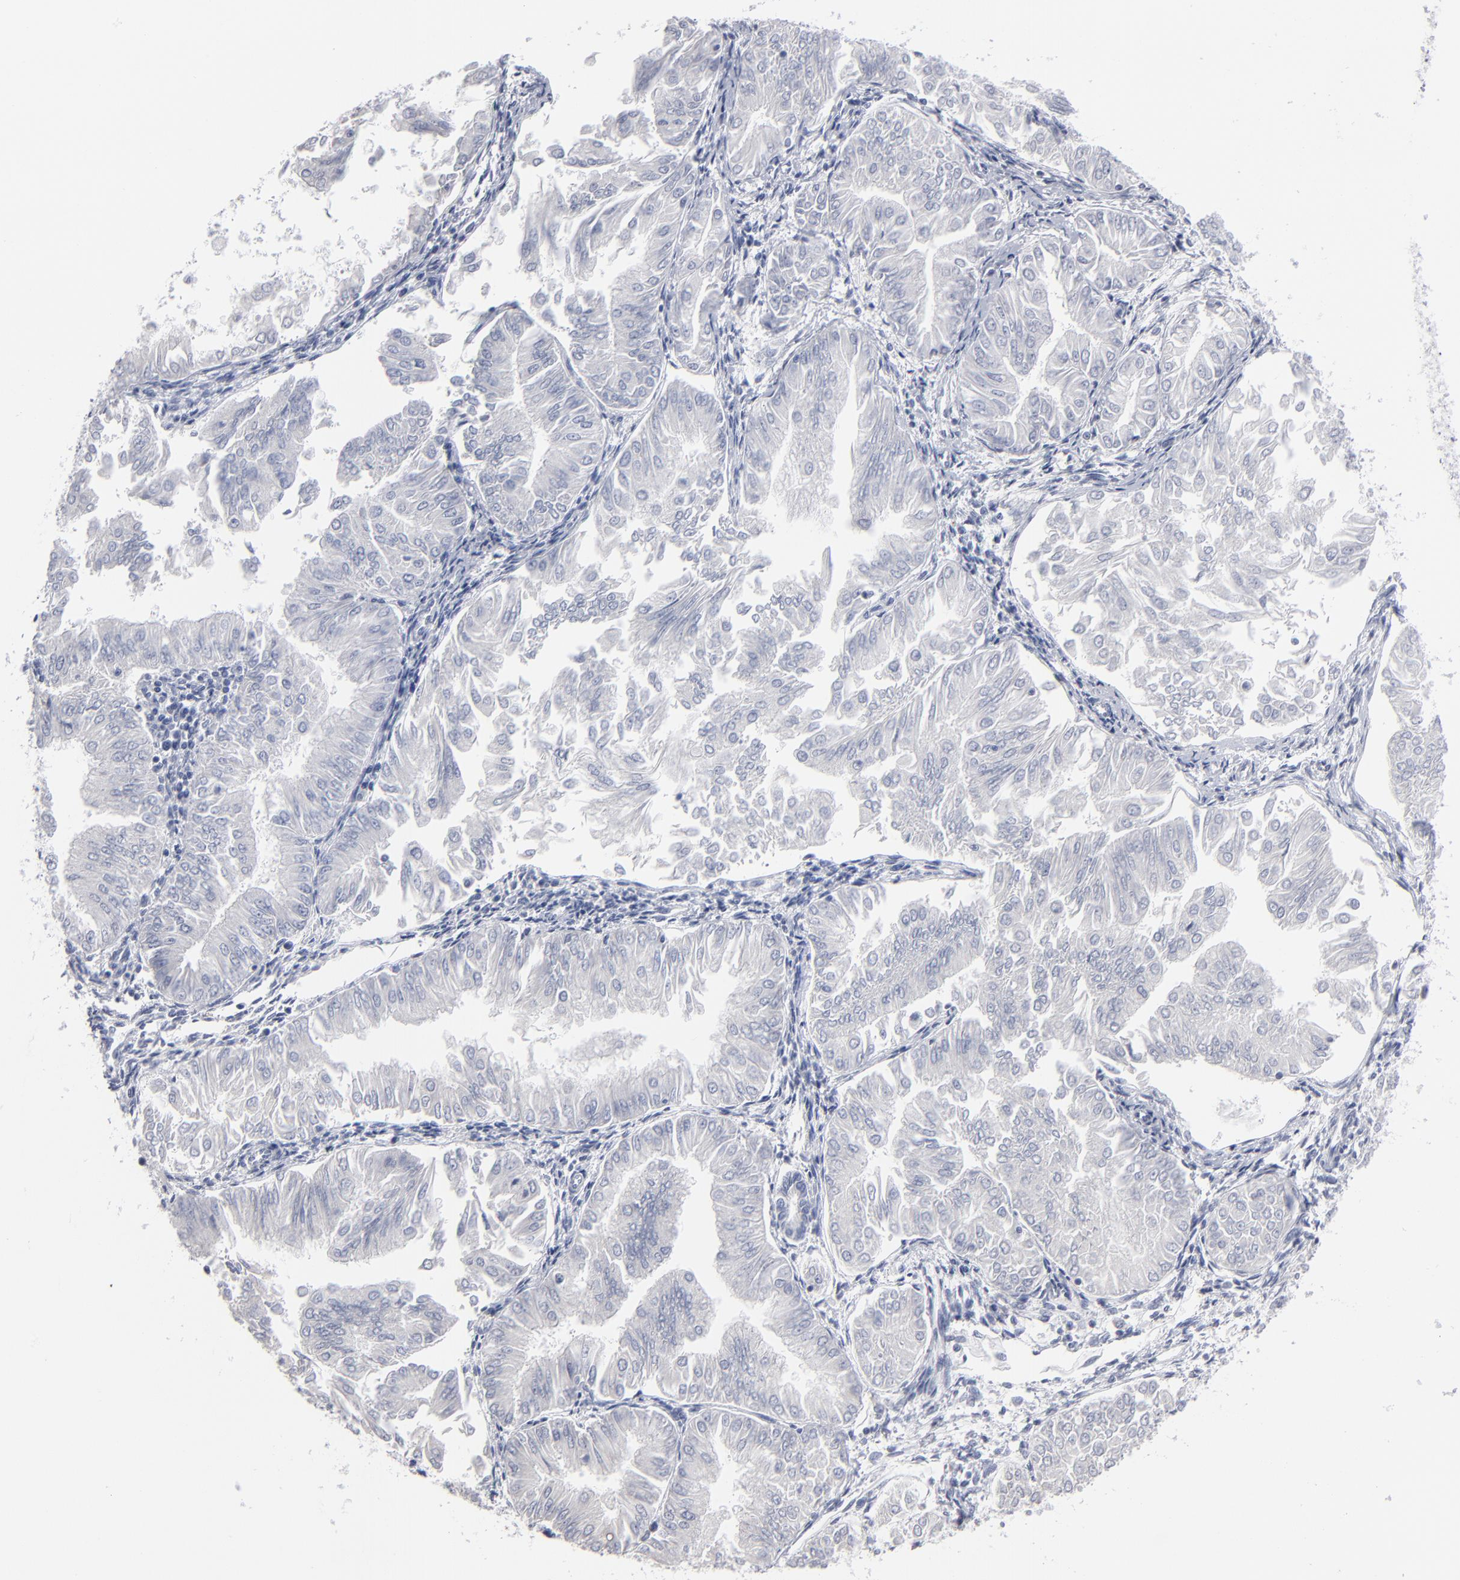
{"staining": {"intensity": "negative", "quantity": "none", "location": "none"}, "tissue": "endometrial cancer", "cell_type": "Tumor cells", "image_type": "cancer", "snomed": [{"axis": "morphology", "description": "Adenocarcinoma, NOS"}, {"axis": "topography", "description": "Endometrium"}], "caption": "Immunohistochemistry histopathology image of neoplastic tissue: human adenocarcinoma (endometrial) stained with DAB displays no significant protein expression in tumor cells. Brightfield microscopy of immunohistochemistry stained with DAB (brown) and hematoxylin (blue), captured at high magnification.", "gene": "RPH3A", "patient": {"sex": "female", "age": 53}}